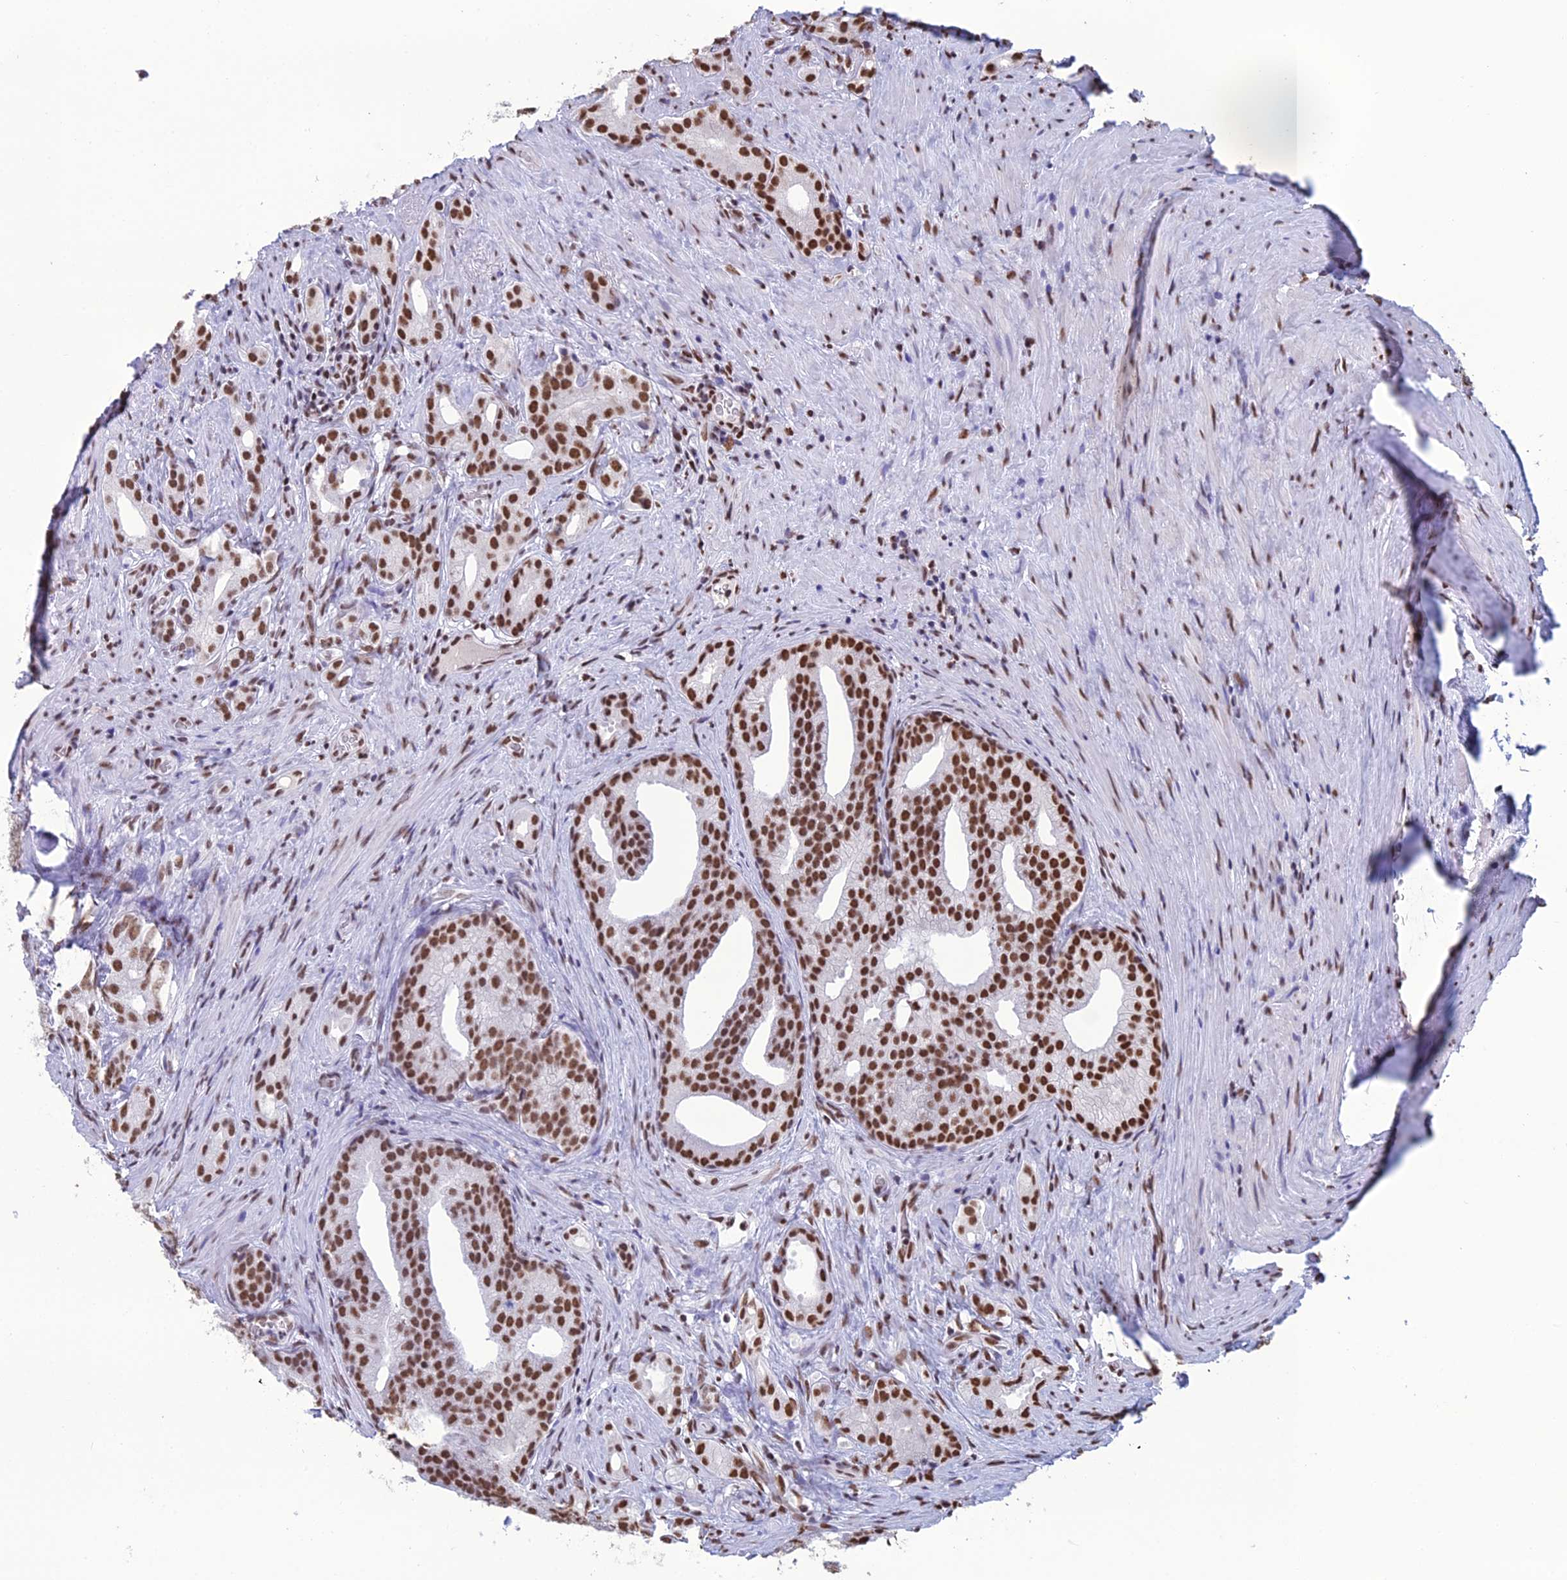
{"staining": {"intensity": "strong", "quantity": ">75%", "location": "nuclear"}, "tissue": "prostate cancer", "cell_type": "Tumor cells", "image_type": "cancer", "snomed": [{"axis": "morphology", "description": "Adenocarcinoma, Low grade"}, {"axis": "topography", "description": "Prostate"}], "caption": "Immunohistochemistry image of human prostate cancer stained for a protein (brown), which demonstrates high levels of strong nuclear expression in approximately >75% of tumor cells.", "gene": "PRAMEF12", "patient": {"sex": "male", "age": 71}}